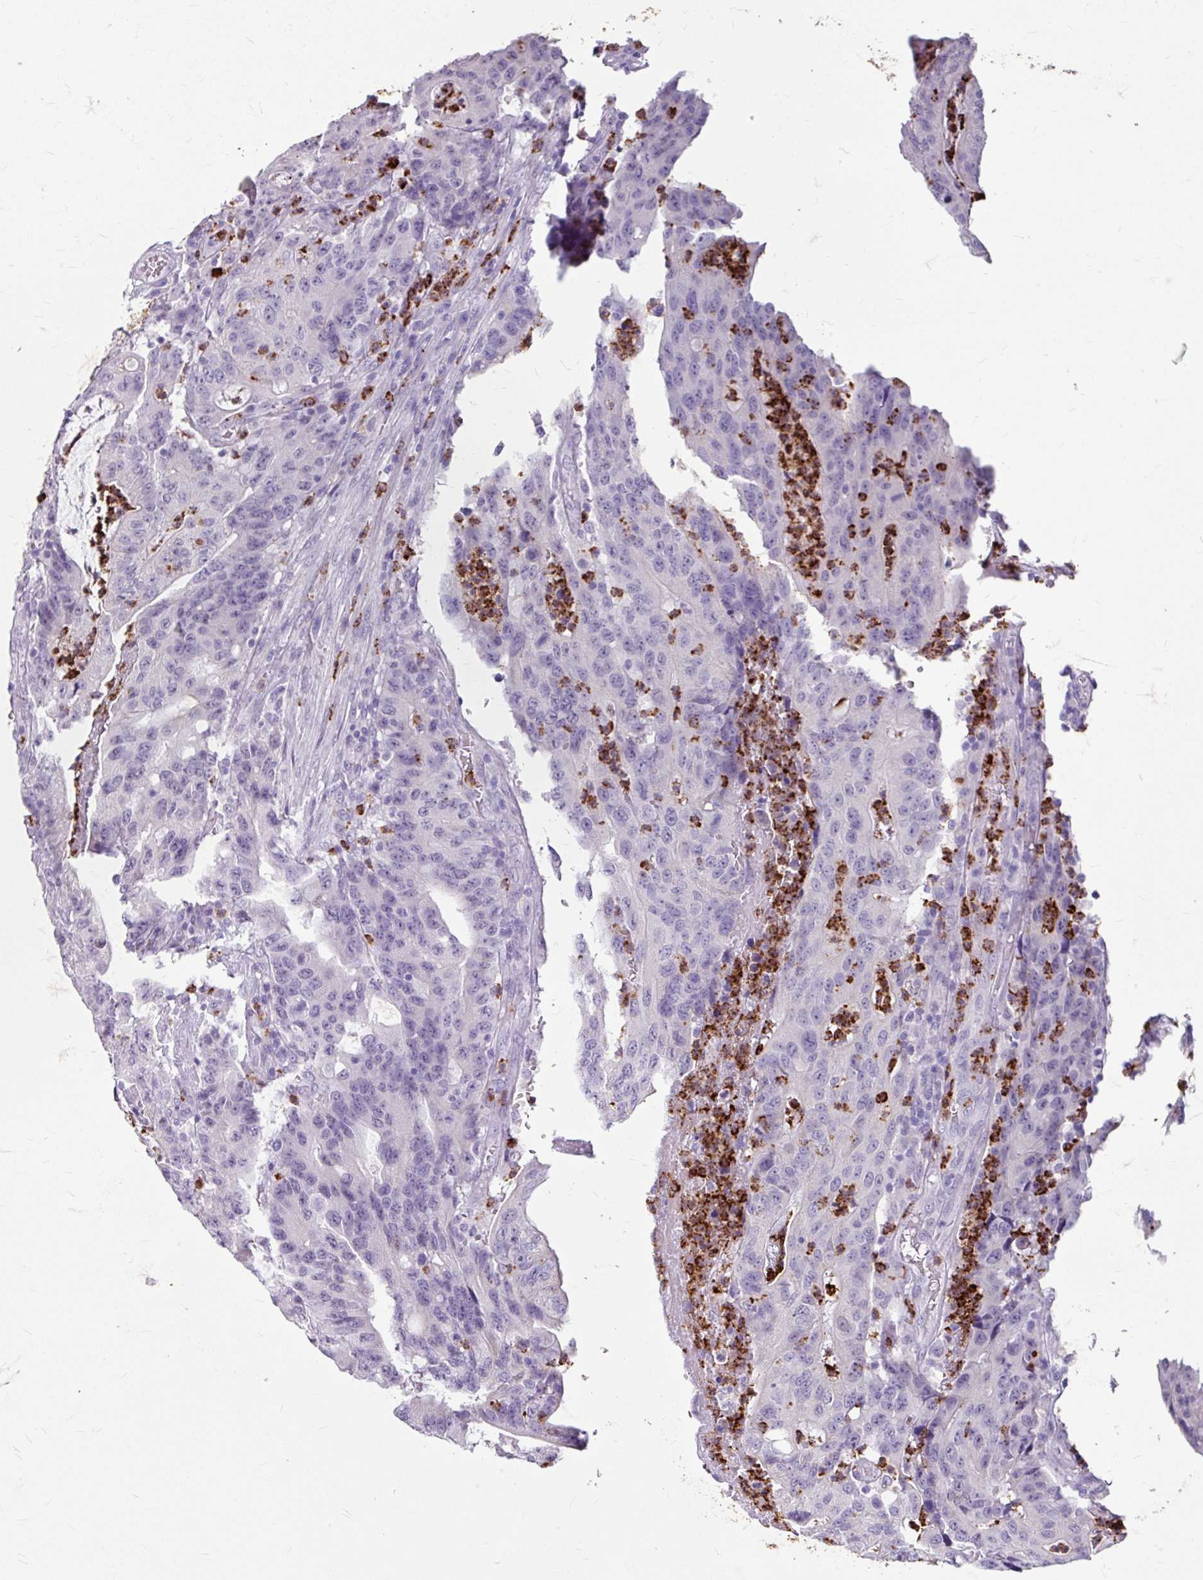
{"staining": {"intensity": "negative", "quantity": "none", "location": "none"}, "tissue": "colorectal cancer", "cell_type": "Tumor cells", "image_type": "cancer", "snomed": [{"axis": "morphology", "description": "Adenocarcinoma, NOS"}, {"axis": "topography", "description": "Colon"}], "caption": "The immunohistochemistry (IHC) histopathology image has no significant positivity in tumor cells of adenocarcinoma (colorectal) tissue.", "gene": "ANKRD1", "patient": {"sex": "male", "age": 83}}